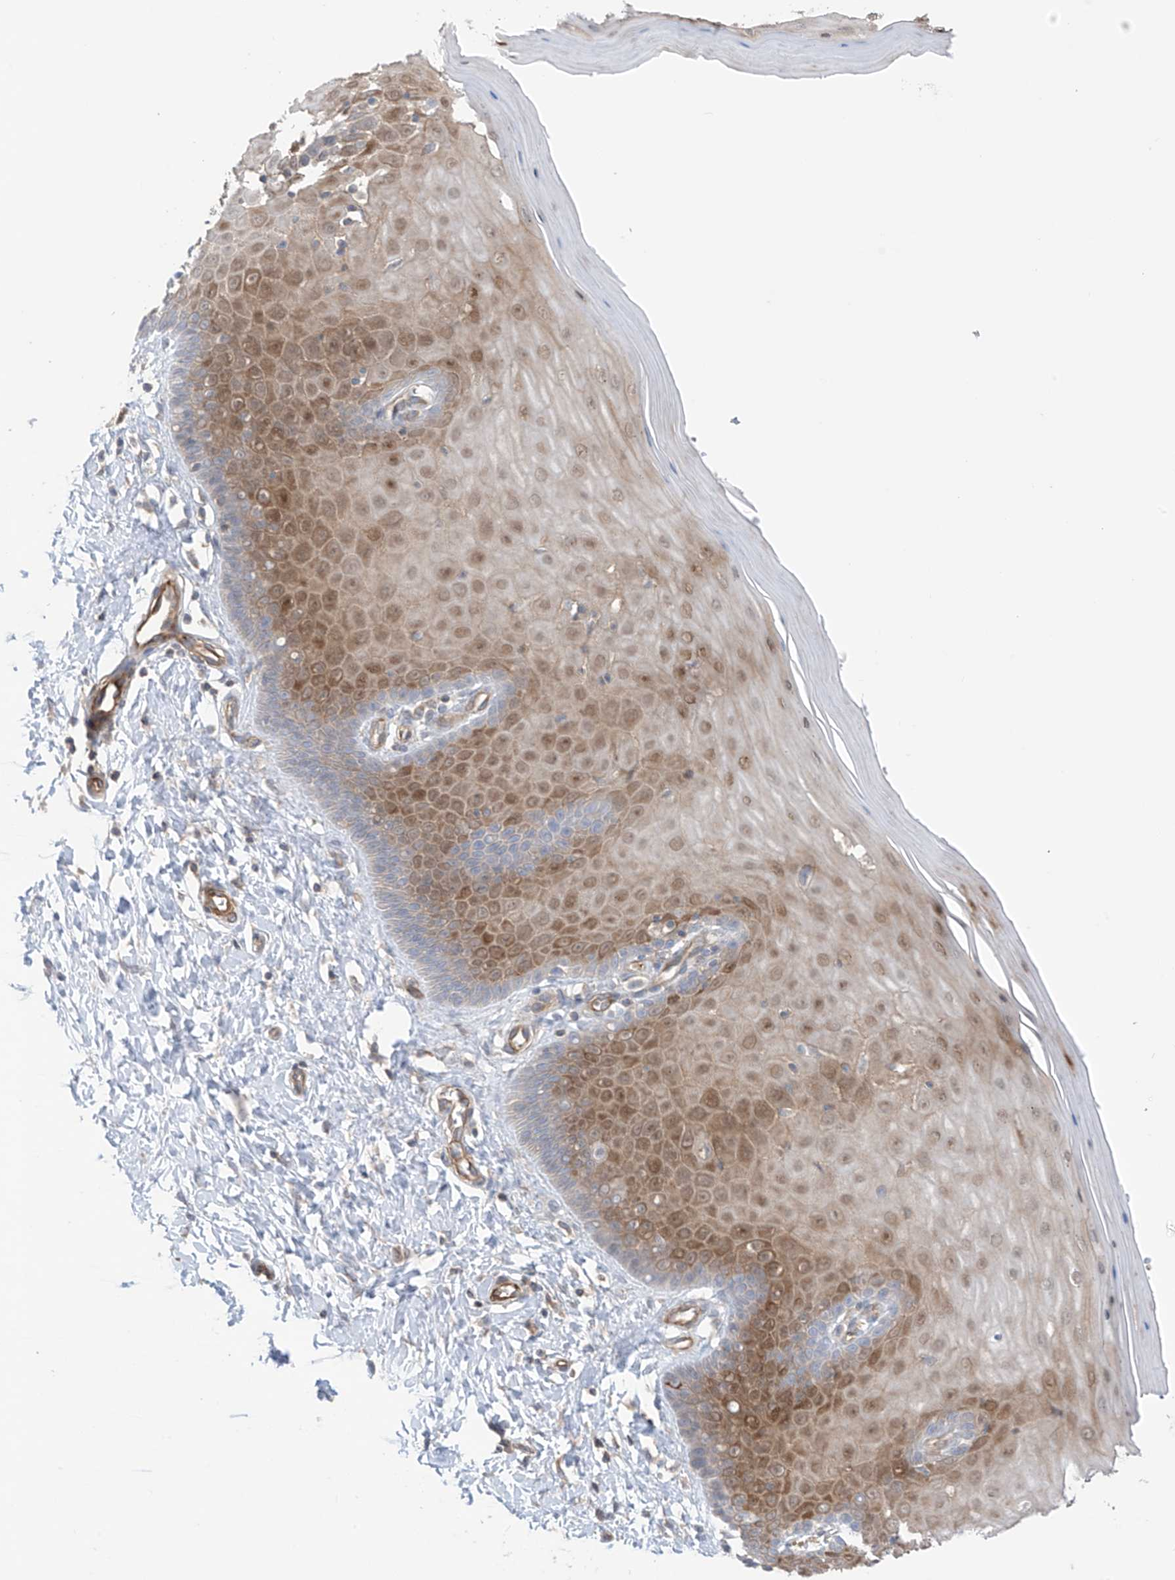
{"staining": {"intensity": "weak", "quantity": "<25%", "location": "cytoplasmic/membranous"}, "tissue": "cervix", "cell_type": "Glandular cells", "image_type": "normal", "snomed": [{"axis": "morphology", "description": "Normal tissue, NOS"}, {"axis": "topography", "description": "Cervix"}], "caption": "Cervix stained for a protein using immunohistochemistry shows no positivity glandular cells.", "gene": "TRMU", "patient": {"sex": "female", "age": 55}}